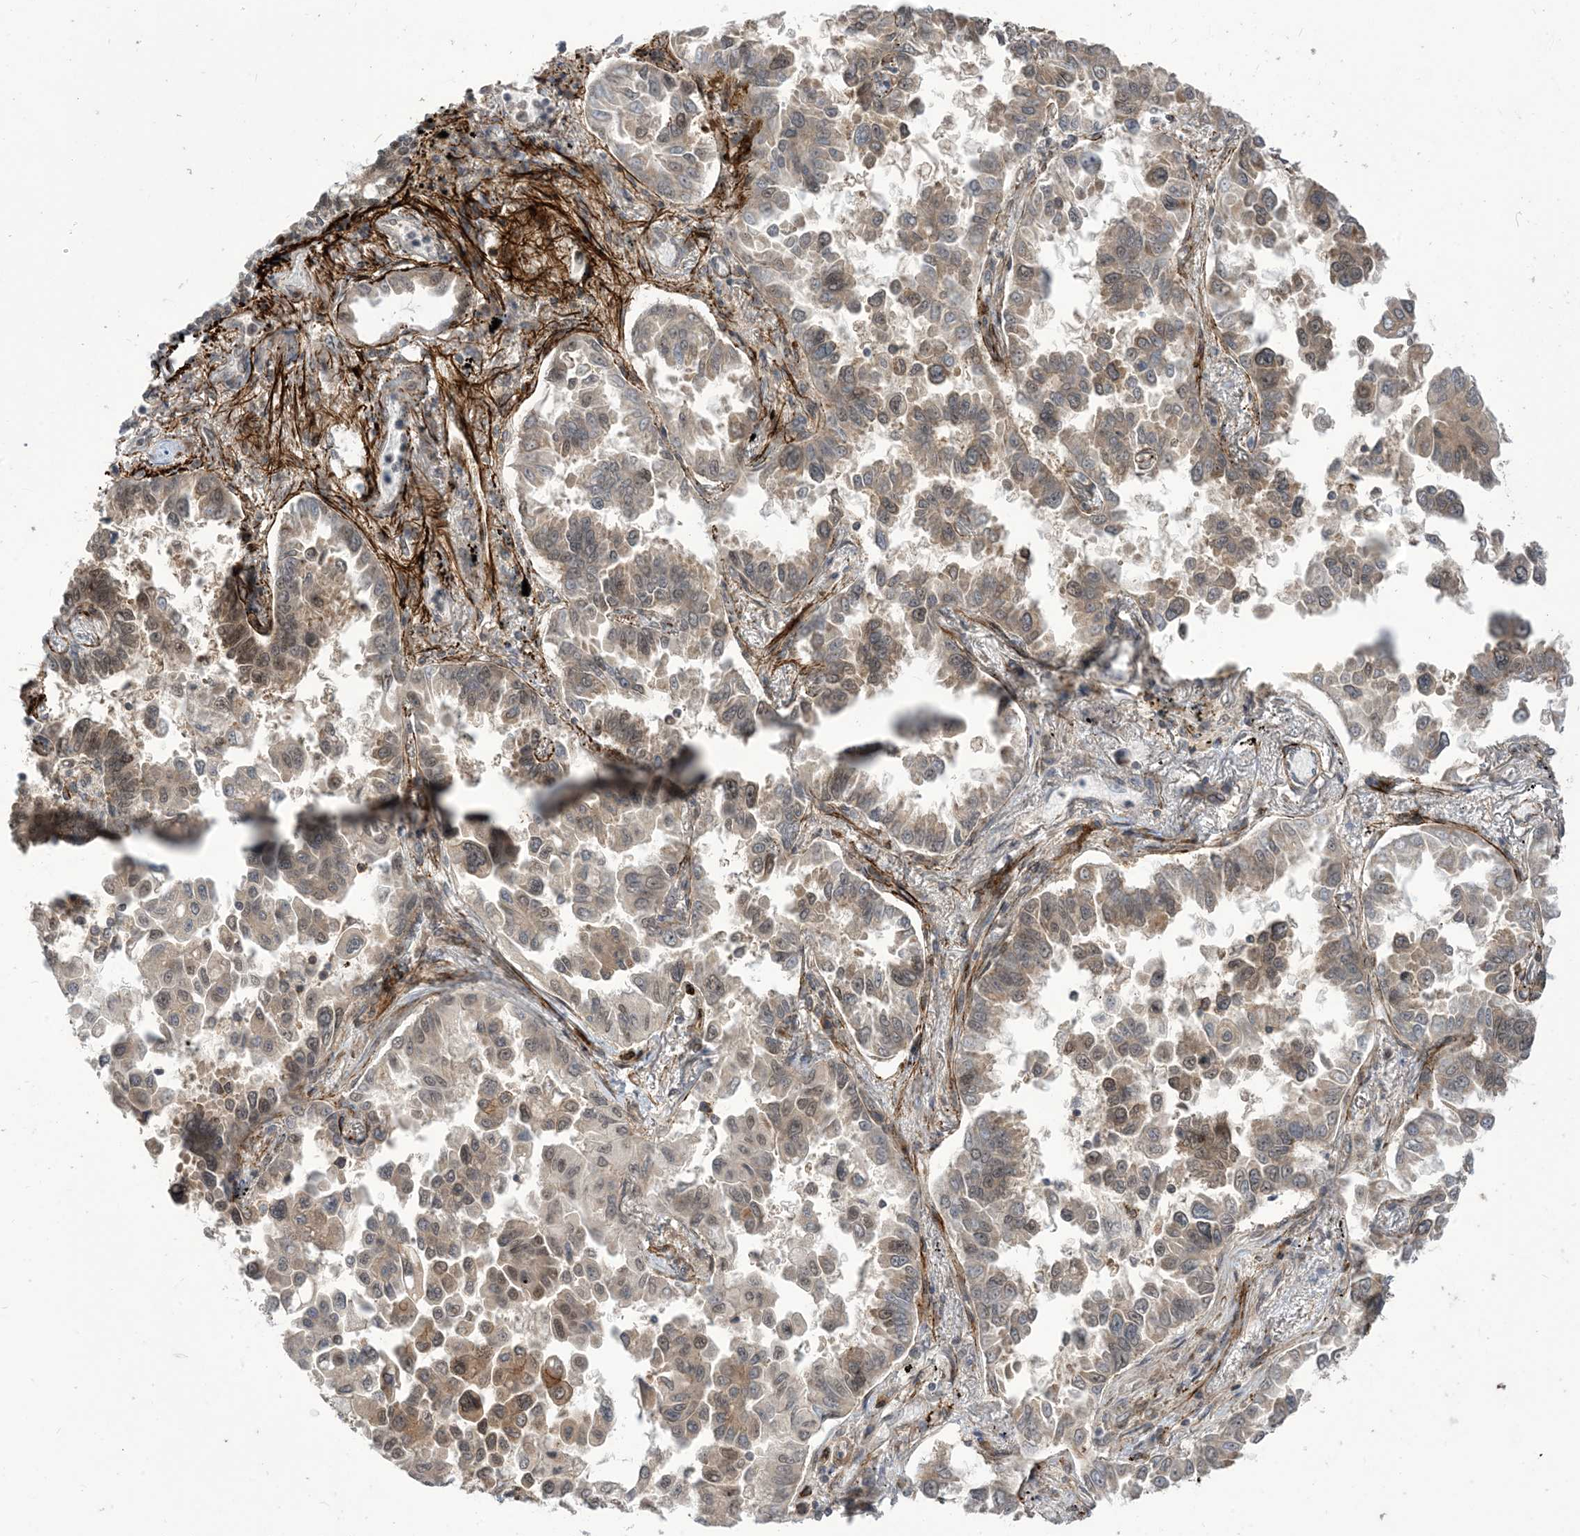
{"staining": {"intensity": "strong", "quantity": "25%-75%", "location": "nuclear"}, "tissue": "lung cancer", "cell_type": "Tumor cells", "image_type": "cancer", "snomed": [{"axis": "morphology", "description": "Adenocarcinoma, NOS"}, {"axis": "topography", "description": "Lung"}], "caption": "Immunohistochemical staining of adenocarcinoma (lung) displays strong nuclear protein staining in approximately 25%-75% of tumor cells.", "gene": "LAGE3", "patient": {"sex": "female", "age": 67}}